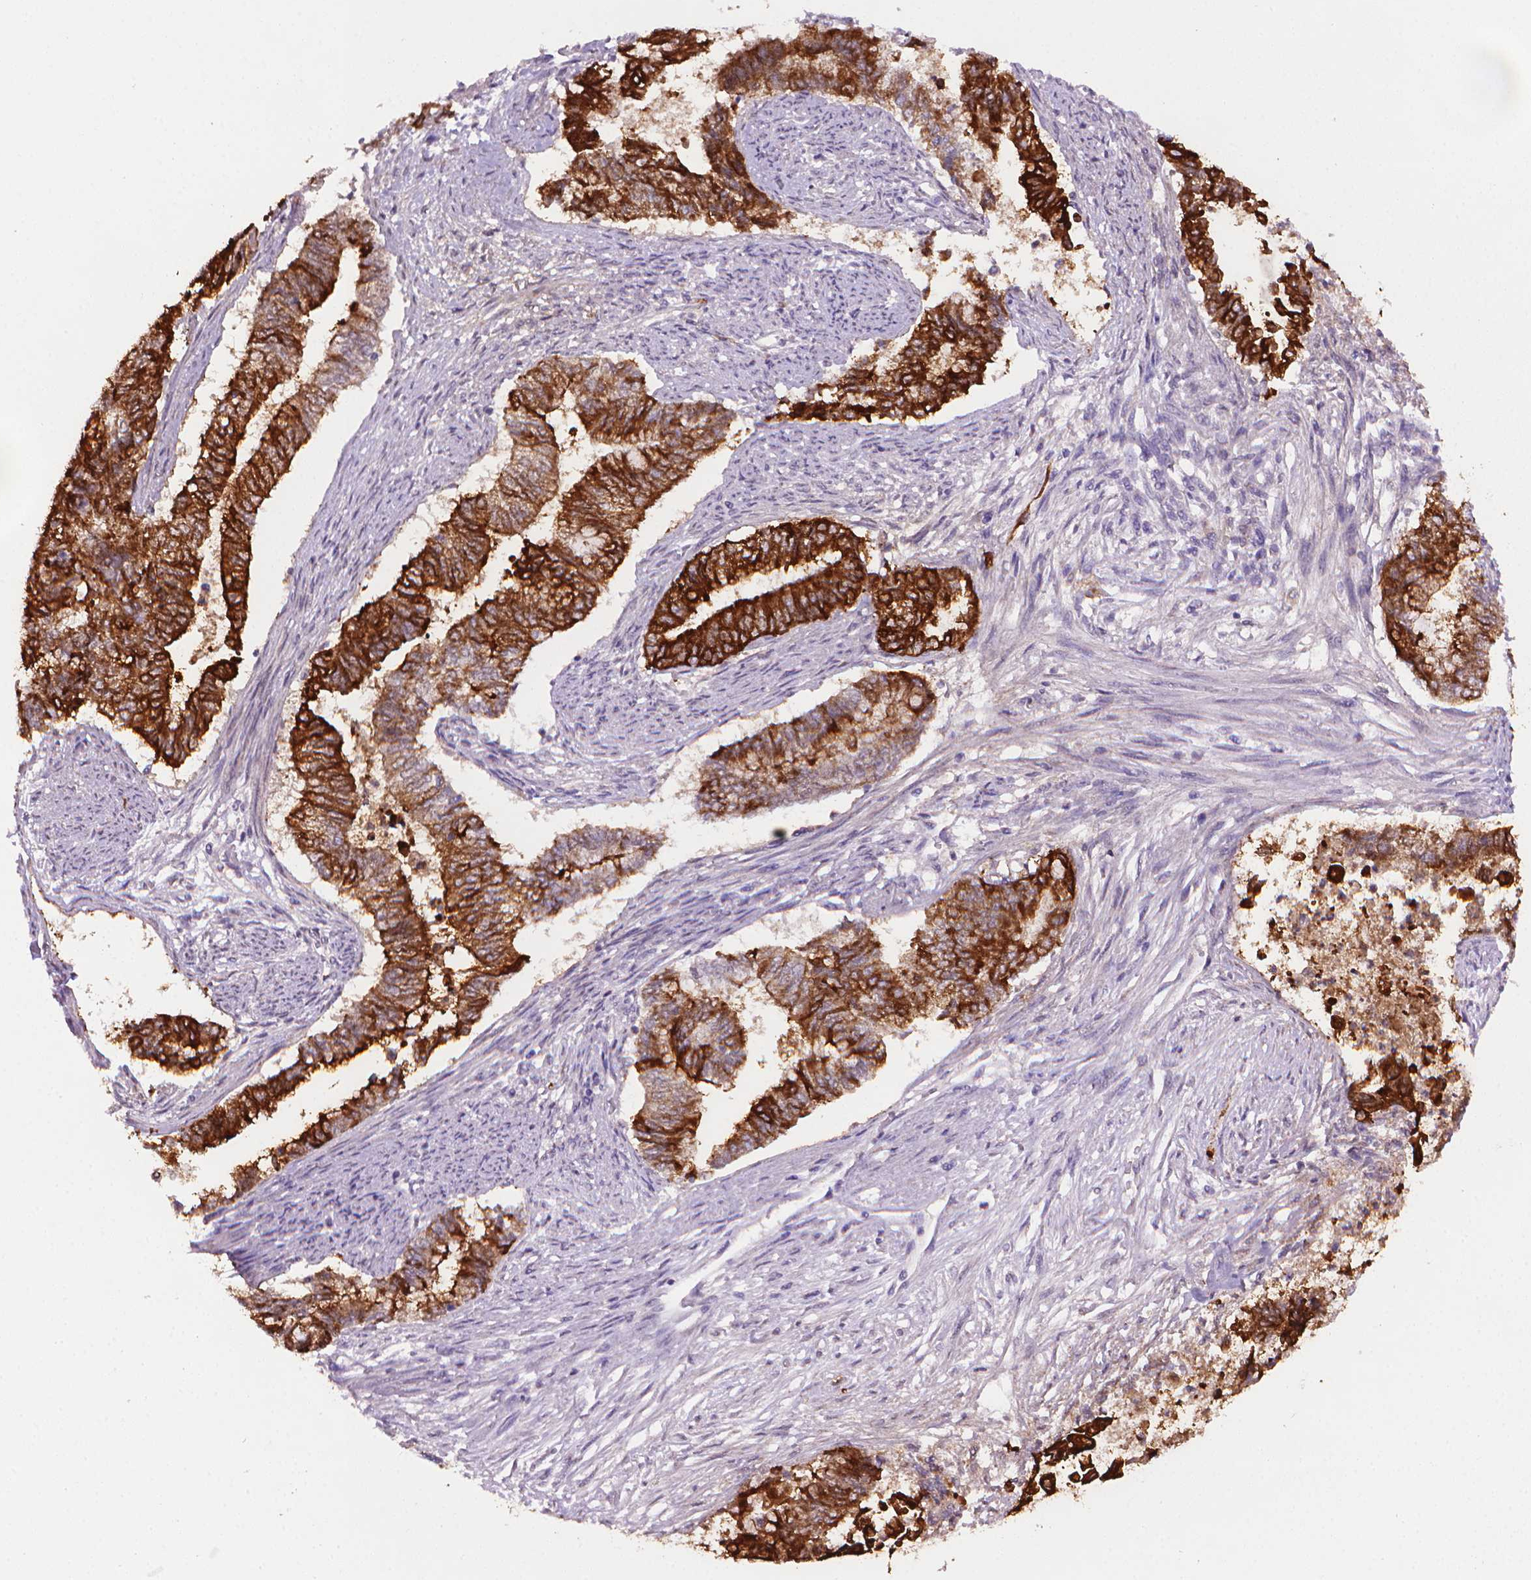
{"staining": {"intensity": "strong", "quantity": ">75%", "location": "cytoplasmic/membranous"}, "tissue": "endometrial cancer", "cell_type": "Tumor cells", "image_type": "cancer", "snomed": [{"axis": "morphology", "description": "Adenocarcinoma, NOS"}, {"axis": "topography", "description": "Endometrium"}], "caption": "Strong cytoplasmic/membranous protein positivity is appreciated in about >75% of tumor cells in endometrial cancer (adenocarcinoma). The staining was performed using DAB to visualize the protein expression in brown, while the nuclei were stained in blue with hematoxylin (Magnification: 20x).", "gene": "MUC1", "patient": {"sex": "female", "age": 65}}